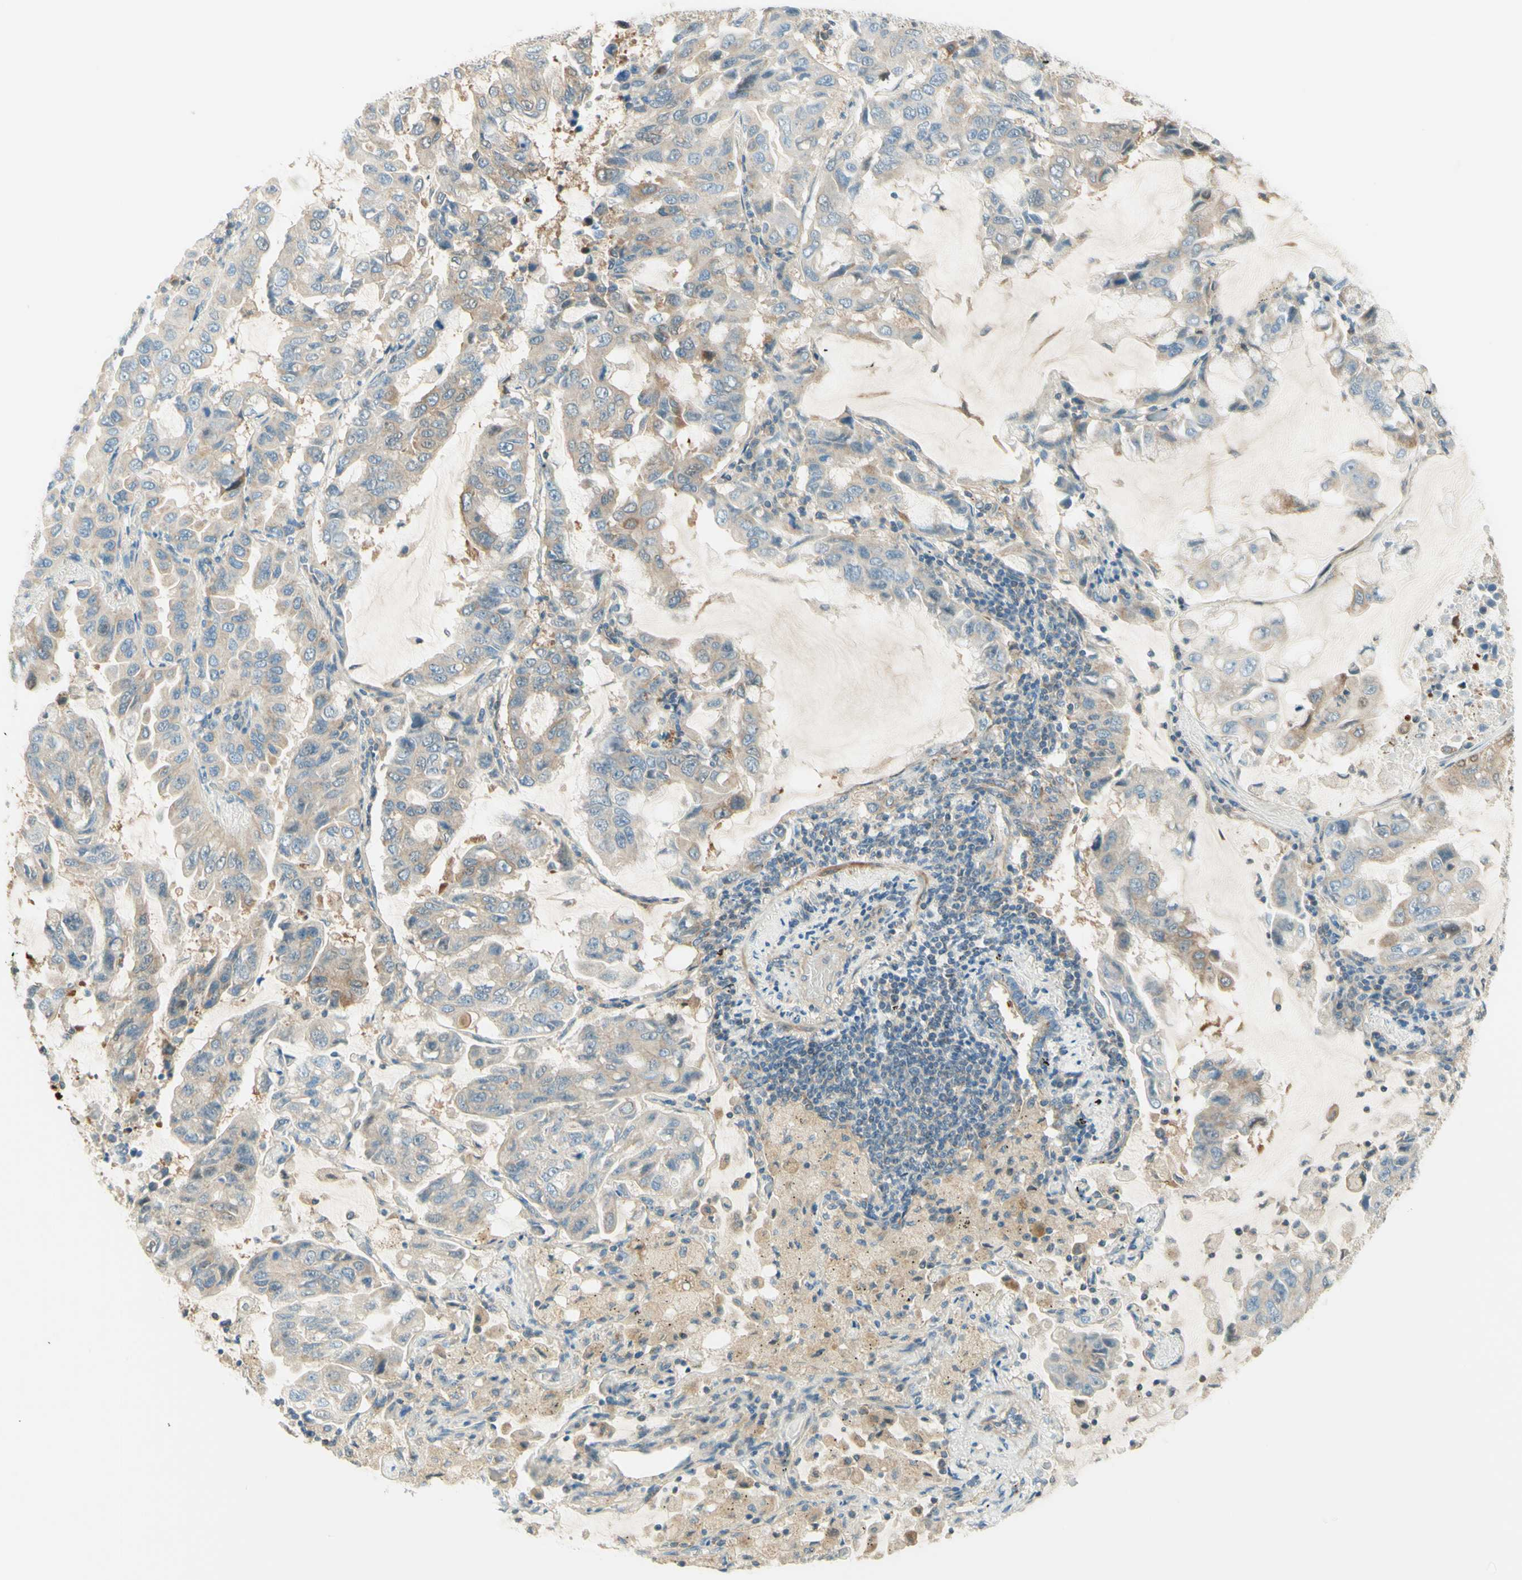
{"staining": {"intensity": "weak", "quantity": "<25%", "location": "cytoplasmic/membranous"}, "tissue": "lung cancer", "cell_type": "Tumor cells", "image_type": "cancer", "snomed": [{"axis": "morphology", "description": "Adenocarcinoma, NOS"}, {"axis": "topography", "description": "Lung"}], "caption": "This is an IHC image of lung cancer. There is no staining in tumor cells.", "gene": "PROM1", "patient": {"sex": "male", "age": 64}}